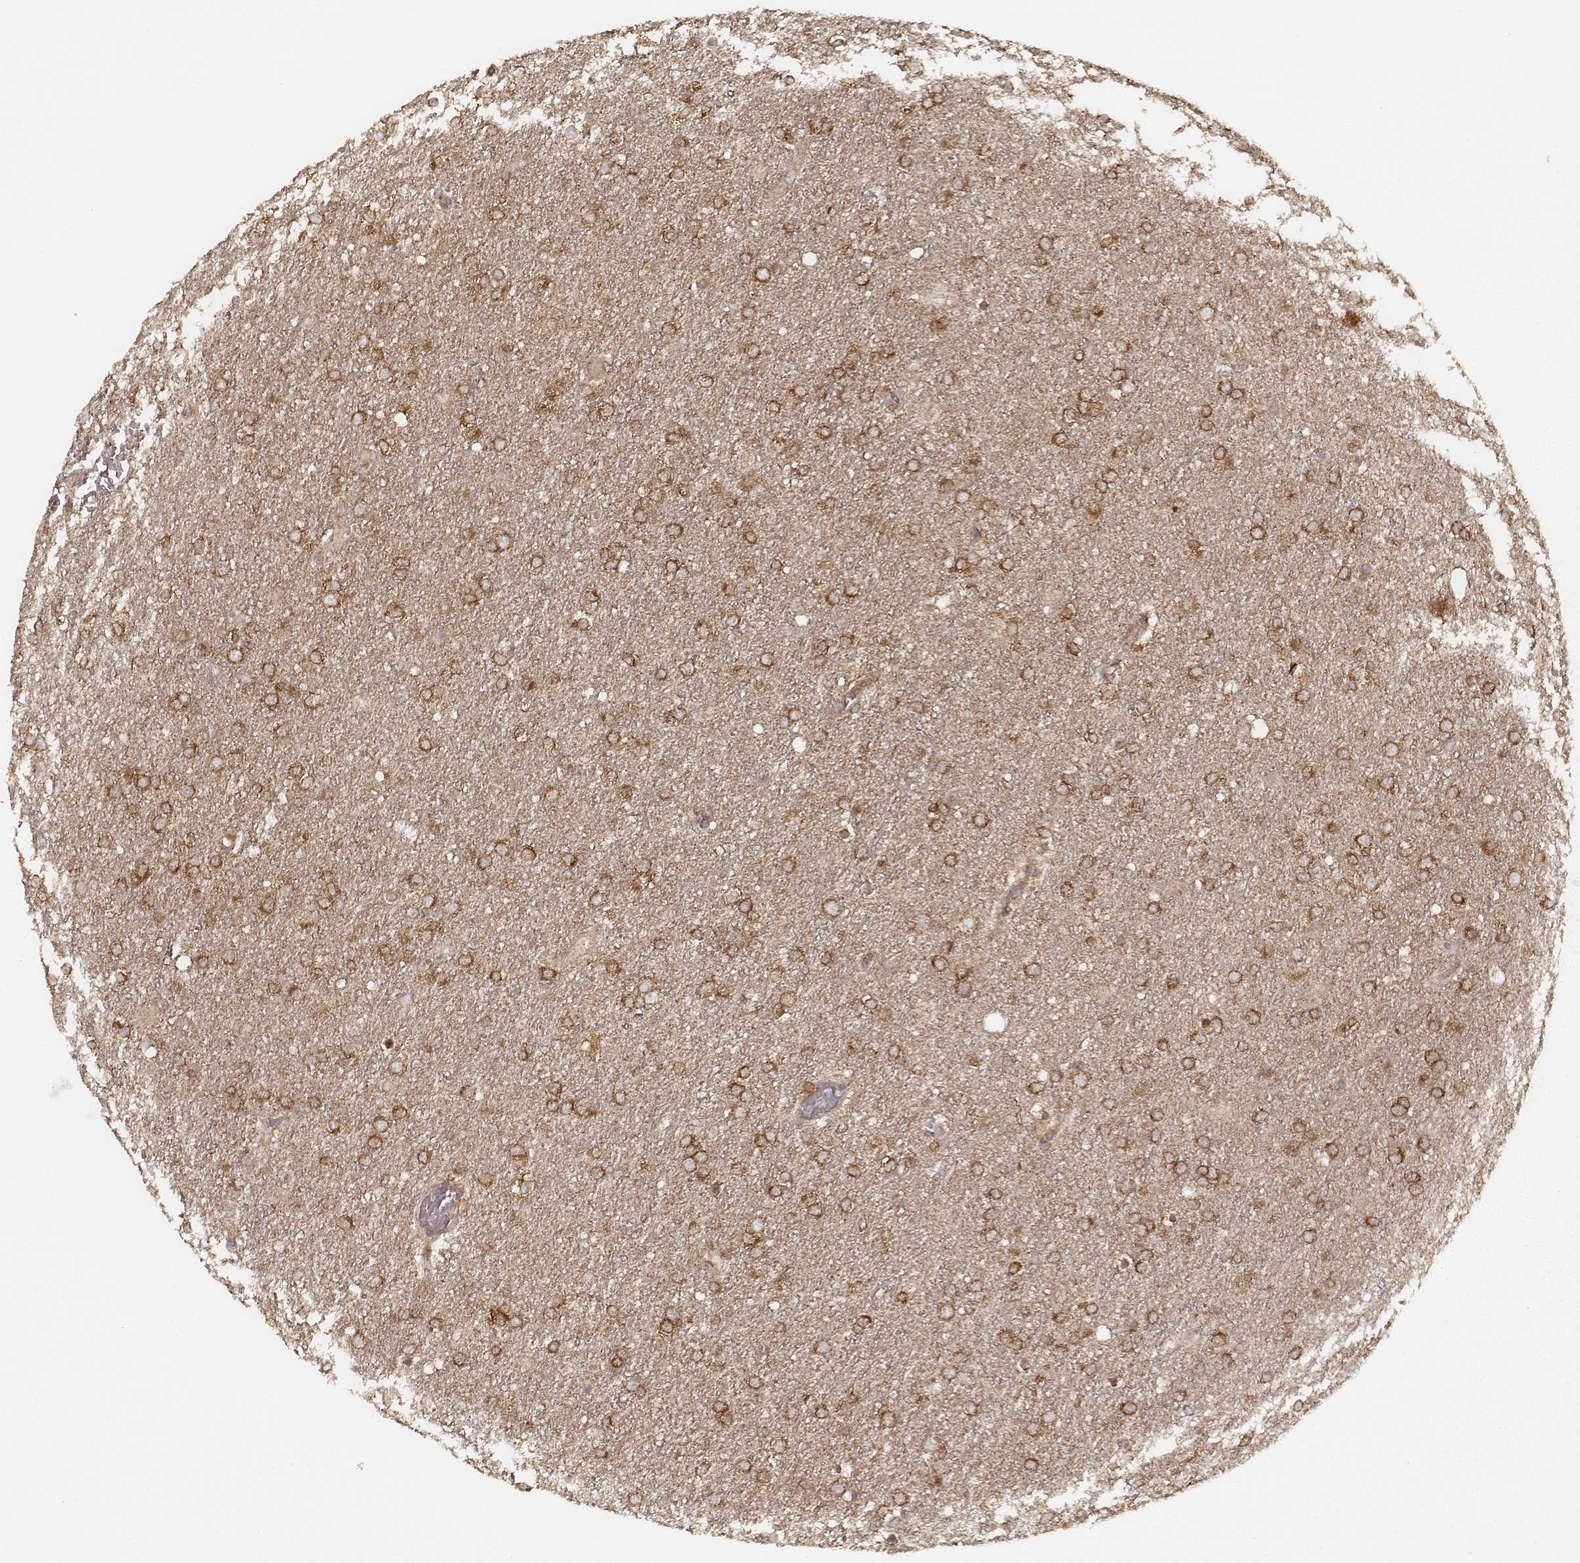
{"staining": {"intensity": "strong", "quantity": ">75%", "location": "cytoplasmic/membranous"}, "tissue": "glioma", "cell_type": "Tumor cells", "image_type": "cancer", "snomed": [{"axis": "morphology", "description": "Glioma, malignant, High grade"}, {"axis": "topography", "description": "Brain"}], "caption": "A brown stain shows strong cytoplasmic/membranous staining of a protein in human malignant glioma (high-grade) tumor cells.", "gene": "CARS1", "patient": {"sex": "female", "age": 61}}